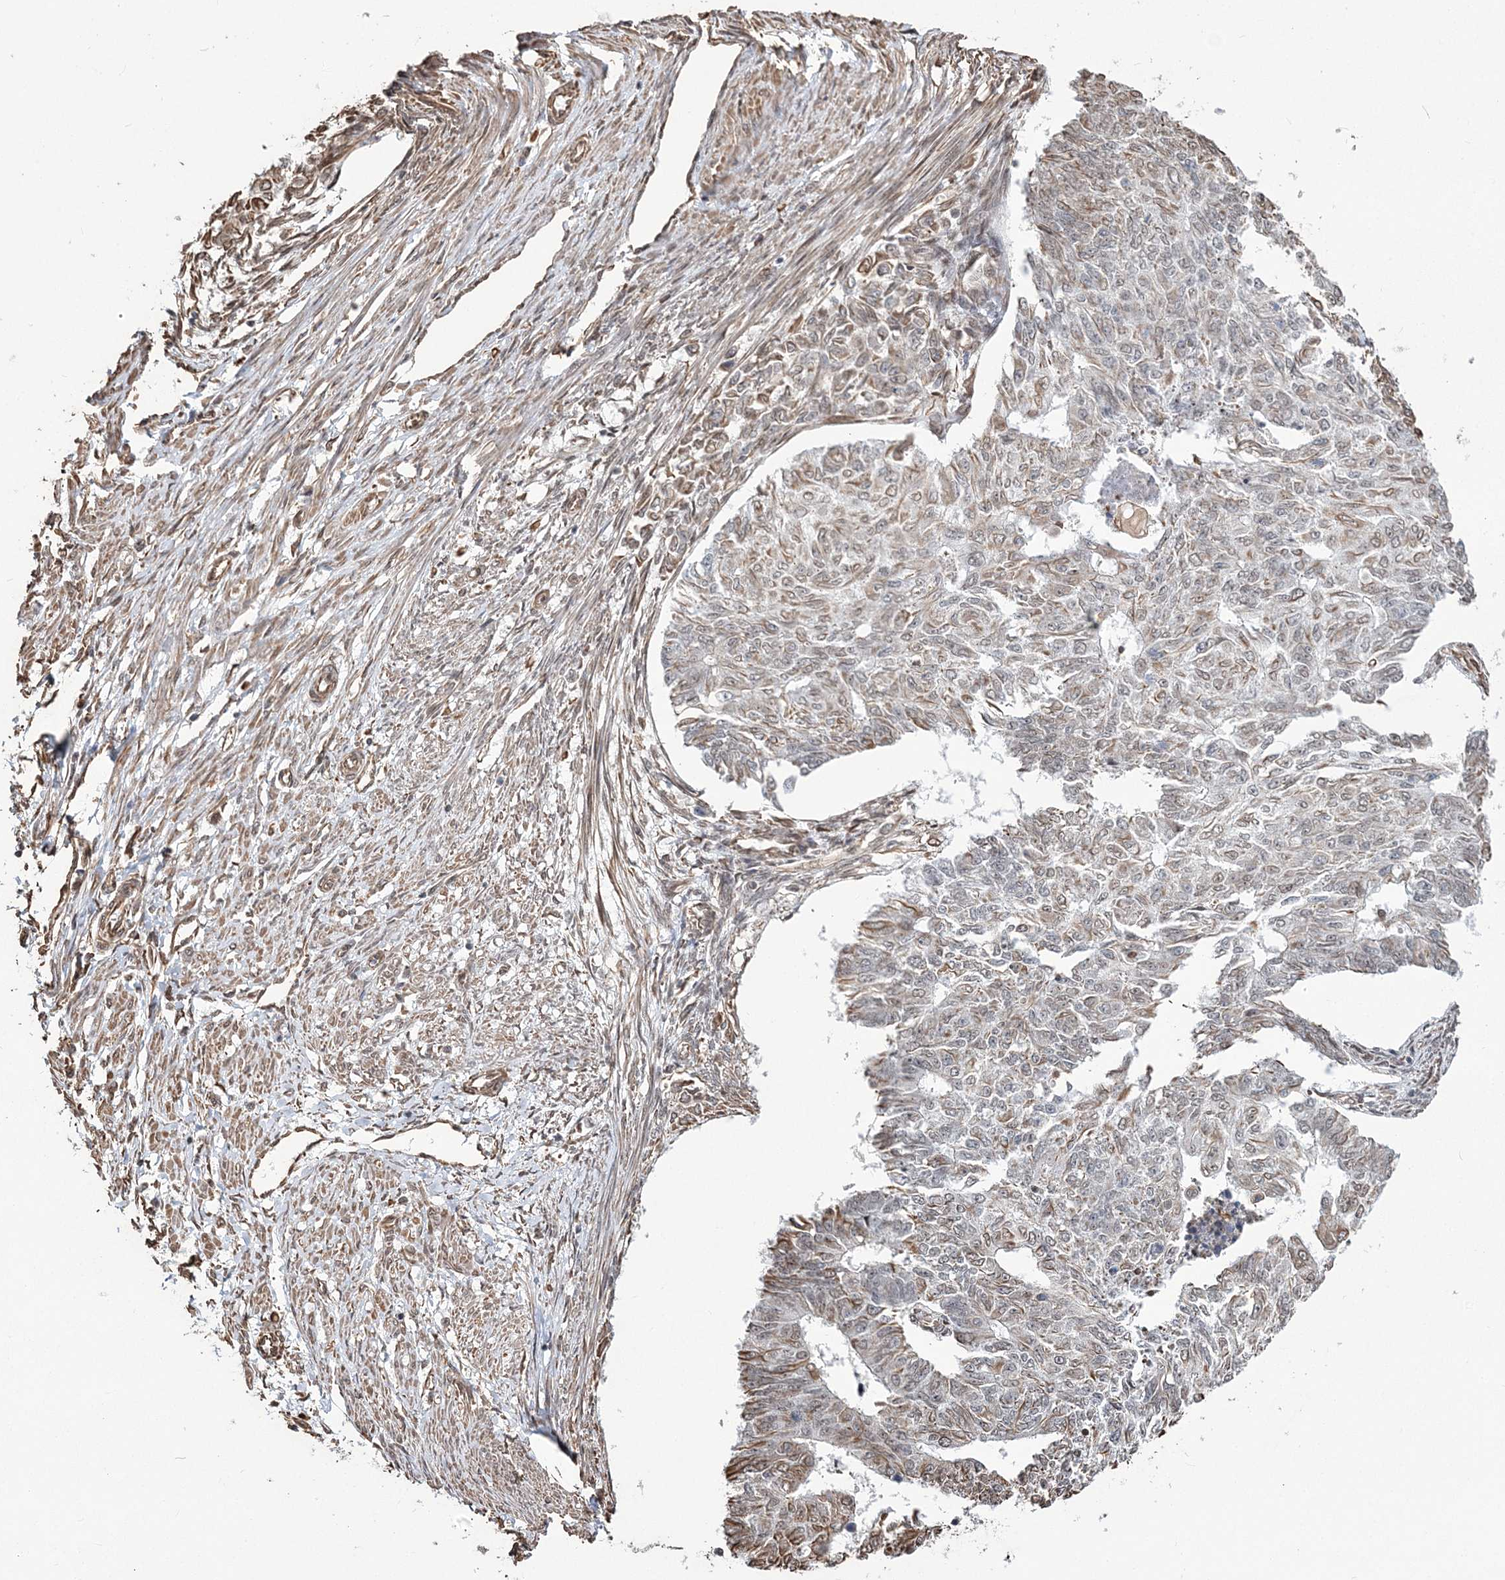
{"staining": {"intensity": "weak", "quantity": "25%-75%", "location": "cytoplasmic/membranous"}, "tissue": "endometrial cancer", "cell_type": "Tumor cells", "image_type": "cancer", "snomed": [{"axis": "morphology", "description": "Adenocarcinoma, NOS"}, {"axis": "topography", "description": "Endometrium"}], "caption": "IHC (DAB) staining of human endometrial cancer reveals weak cytoplasmic/membranous protein expression in approximately 25%-75% of tumor cells.", "gene": "ATP11B", "patient": {"sex": "female", "age": 32}}